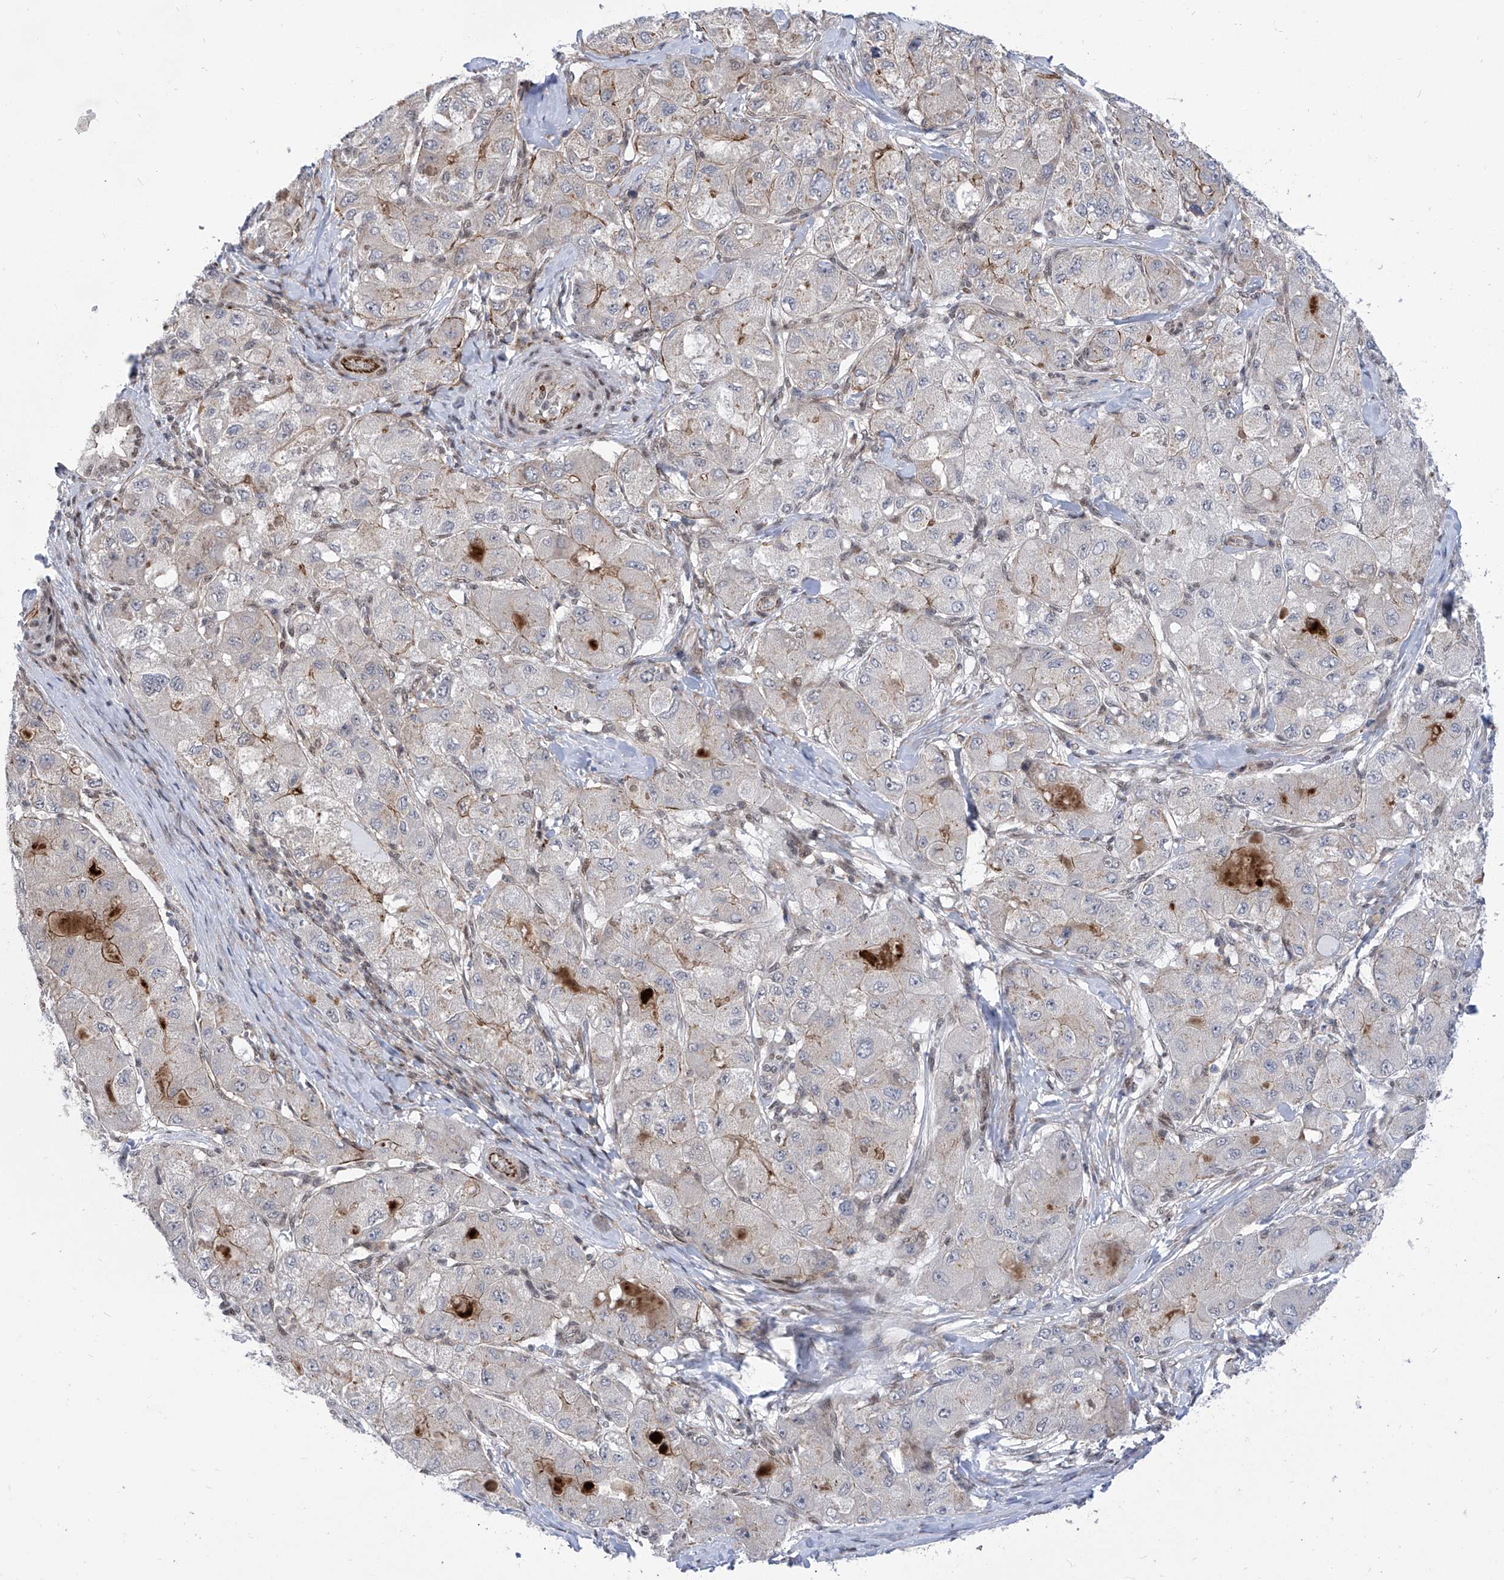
{"staining": {"intensity": "moderate", "quantity": "<25%", "location": "cytoplasmic/membranous"}, "tissue": "liver cancer", "cell_type": "Tumor cells", "image_type": "cancer", "snomed": [{"axis": "morphology", "description": "Carcinoma, Hepatocellular, NOS"}, {"axis": "topography", "description": "Liver"}], "caption": "Hepatocellular carcinoma (liver) stained for a protein (brown) exhibits moderate cytoplasmic/membranous positive staining in approximately <25% of tumor cells.", "gene": "CEP290", "patient": {"sex": "male", "age": 80}}